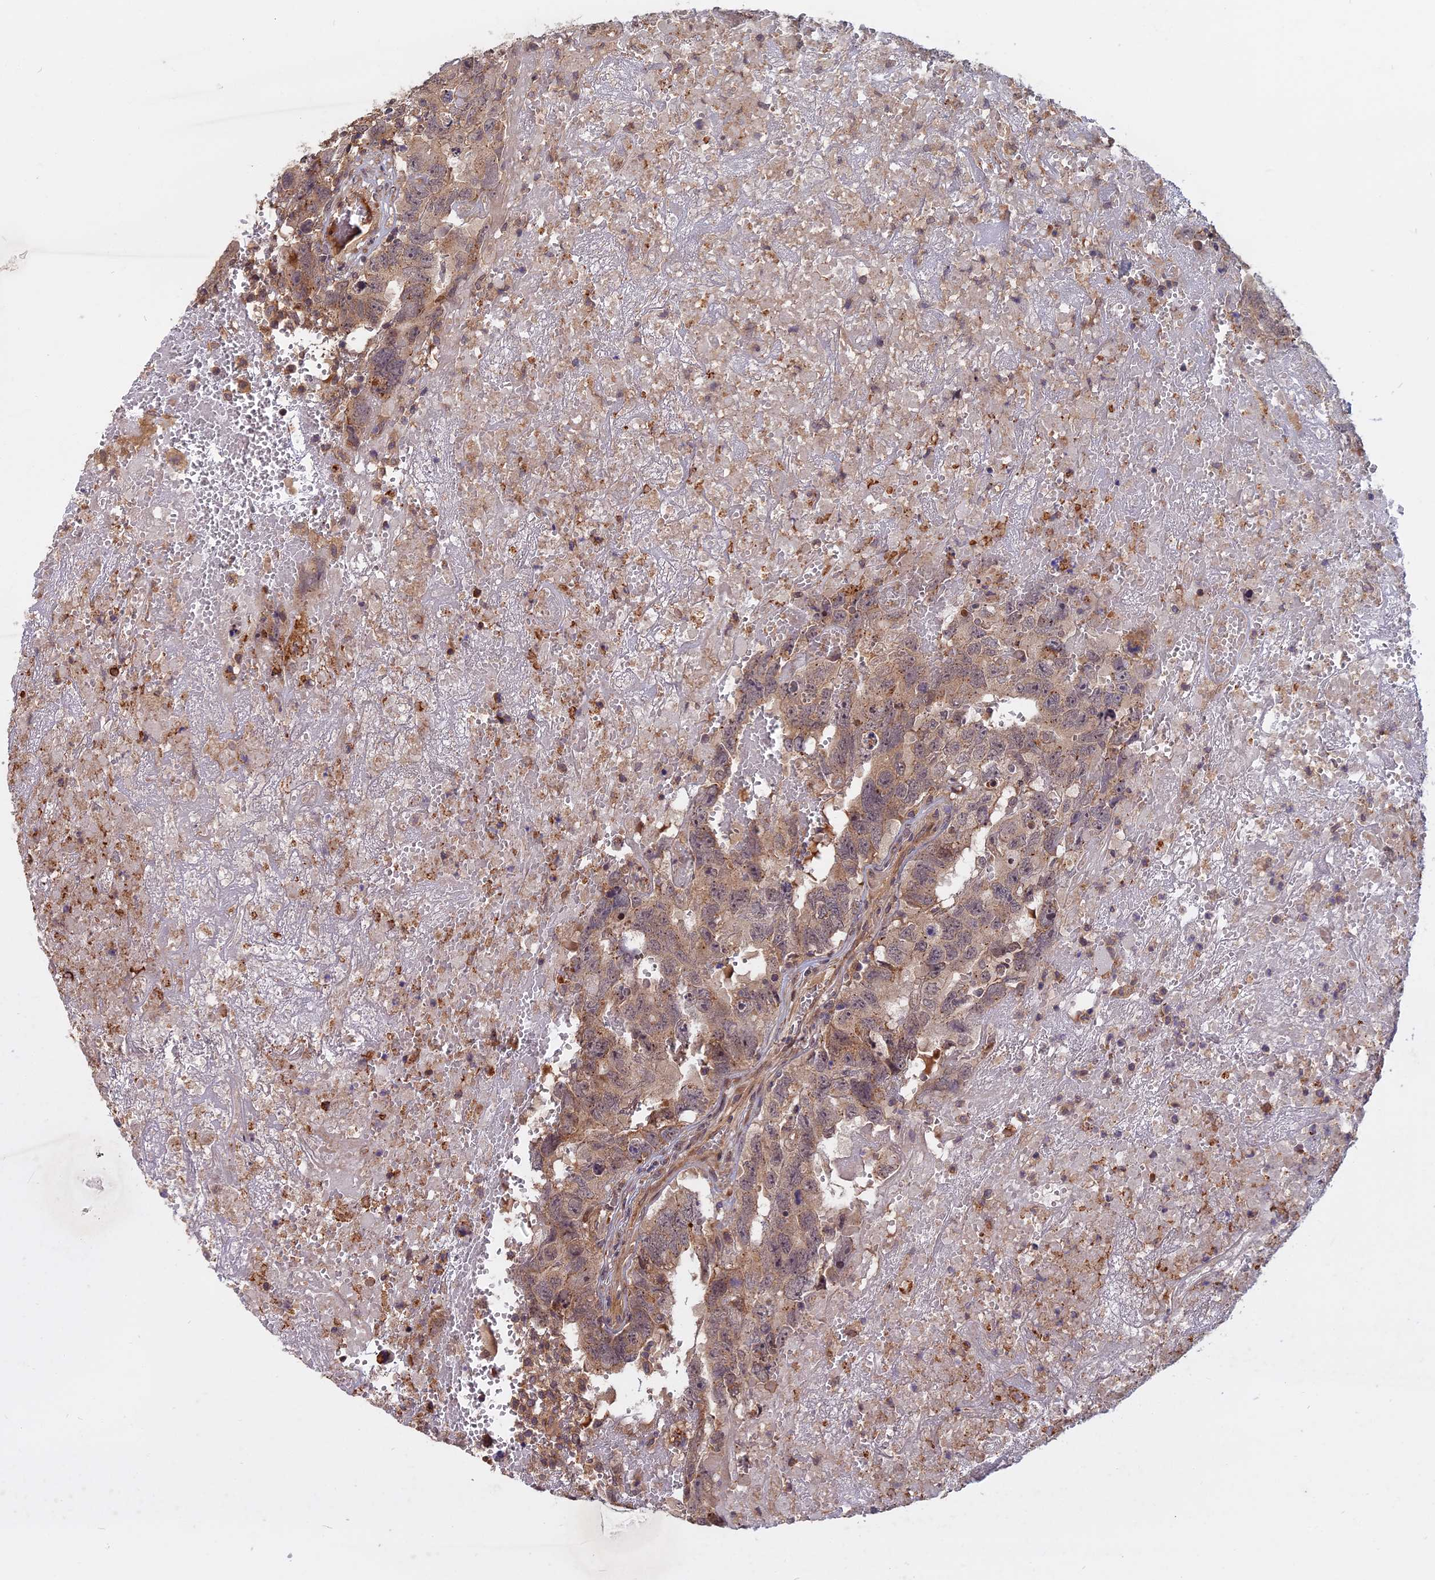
{"staining": {"intensity": "weak", "quantity": ">75%", "location": "cytoplasmic/membranous"}, "tissue": "testis cancer", "cell_type": "Tumor cells", "image_type": "cancer", "snomed": [{"axis": "morphology", "description": "Carcinoma, Embryonal, NOS"}, {"axis": "topography", "description": "Testis"}], "caption": "Testis embryonal carcinoma tissue demonstrates weak cytoplasmic/membranous positivity in about >75% of tumor cells, visualized by immunohistochemistry. (DAB (3,3'-diaminobenzidine) IHC with brightfield microscopy, high magnification).", "gene": "SPG11", "patient": {"sex": "male", "age": 45}}